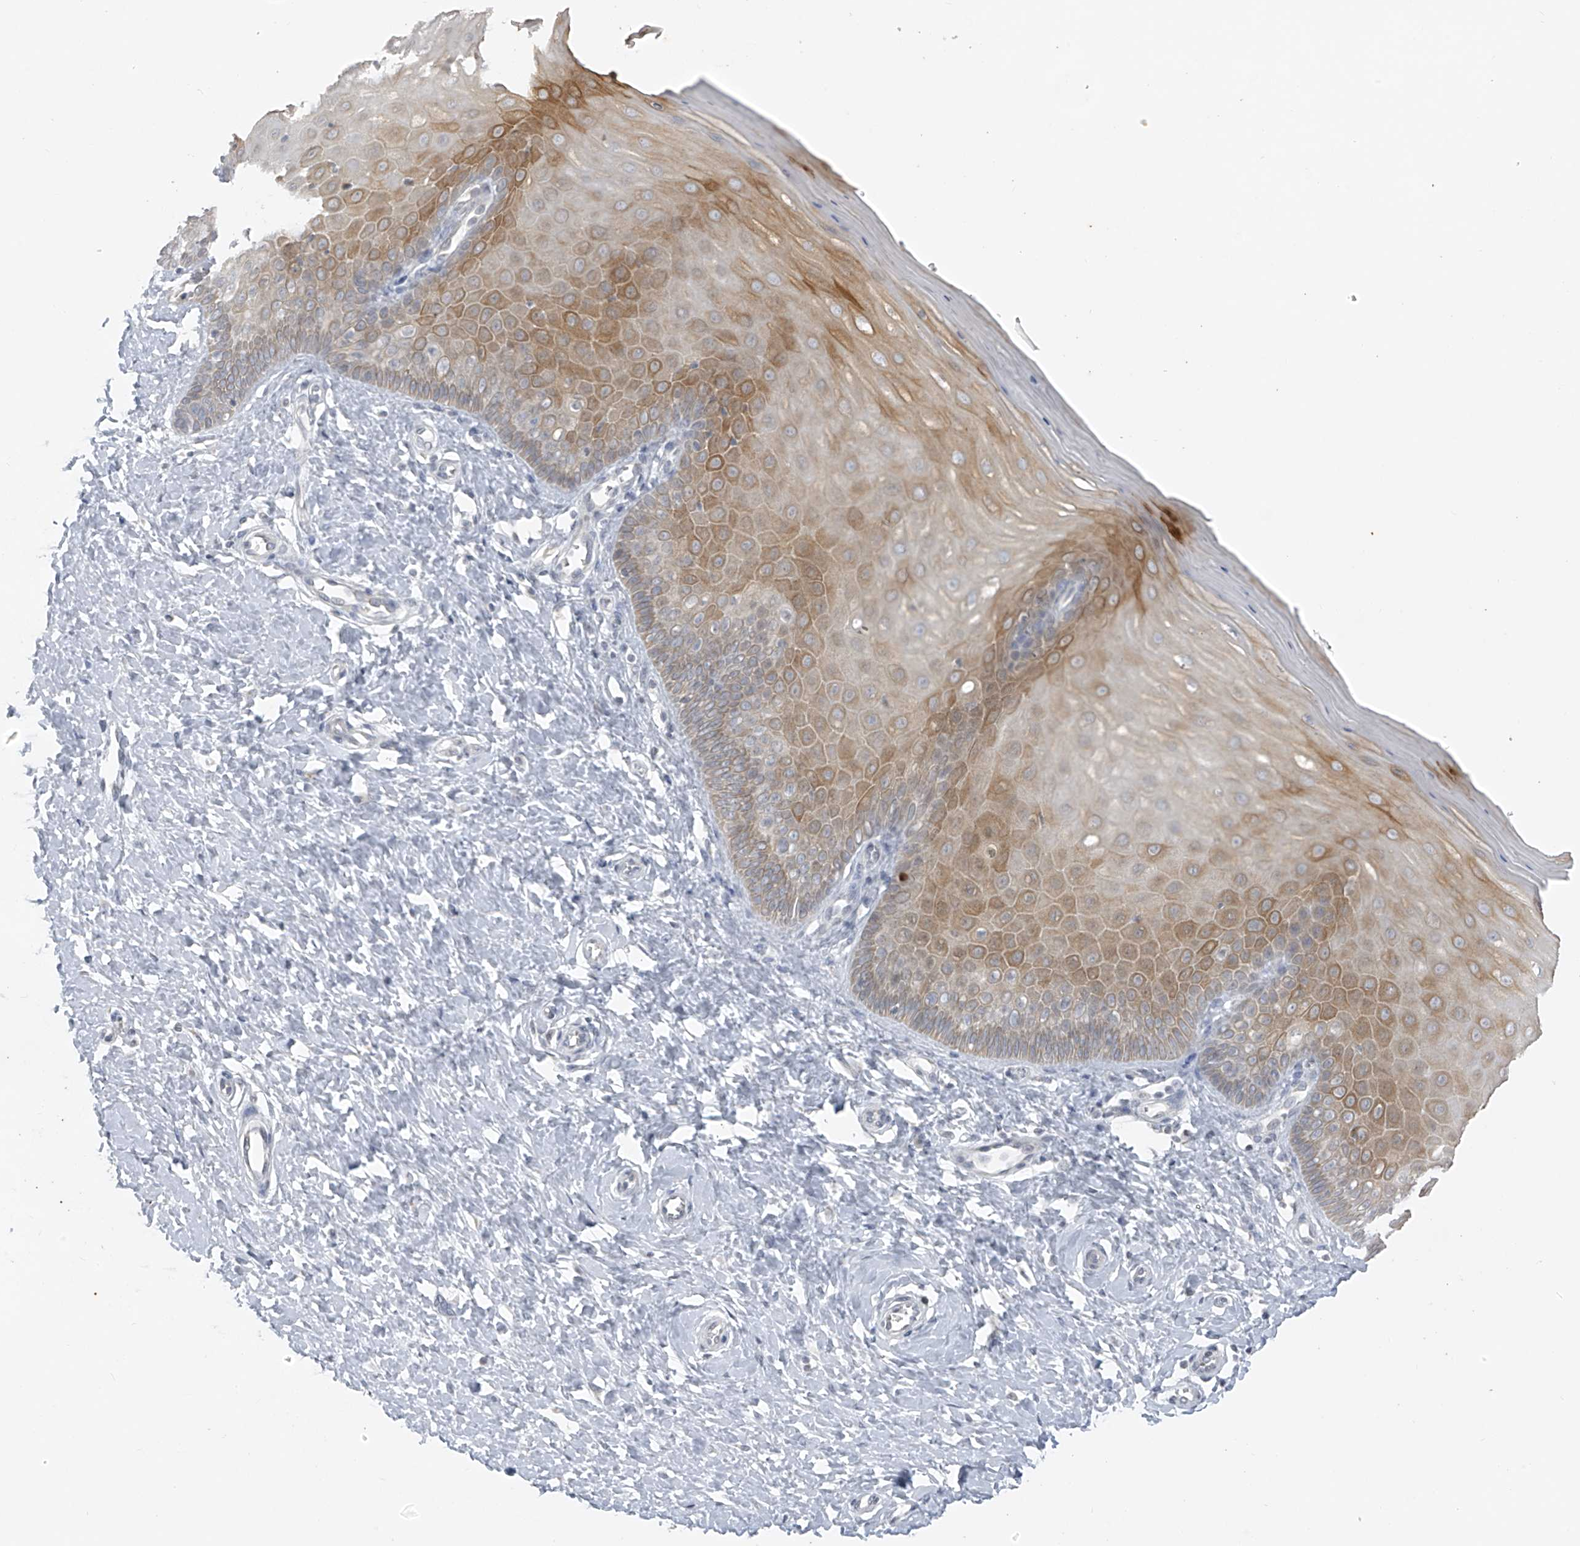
{"staining": {"intensity": "weak", "quantity": "<25%", "location": "cytoplasmic/membranous"}, "tissue": "cervix", "cell_type": "Glandular cells", "image_type": "normal", "snomed": [{"axis": "morphology", "description": "Normal tissue, NOS"}, {"axis": "topography", "description": "Cervix"}], "caption": "Photomicrograph shows no protein staining in glandular cells of unremarkable cervix. Brightfield microscopy of immunohistochemistry (IHC) stained with DAB (brown) and hematoxylin (blue), captured at high magnification.", "gene": "DYRK1B", "patient": {"sex": "female", "age": 55}}